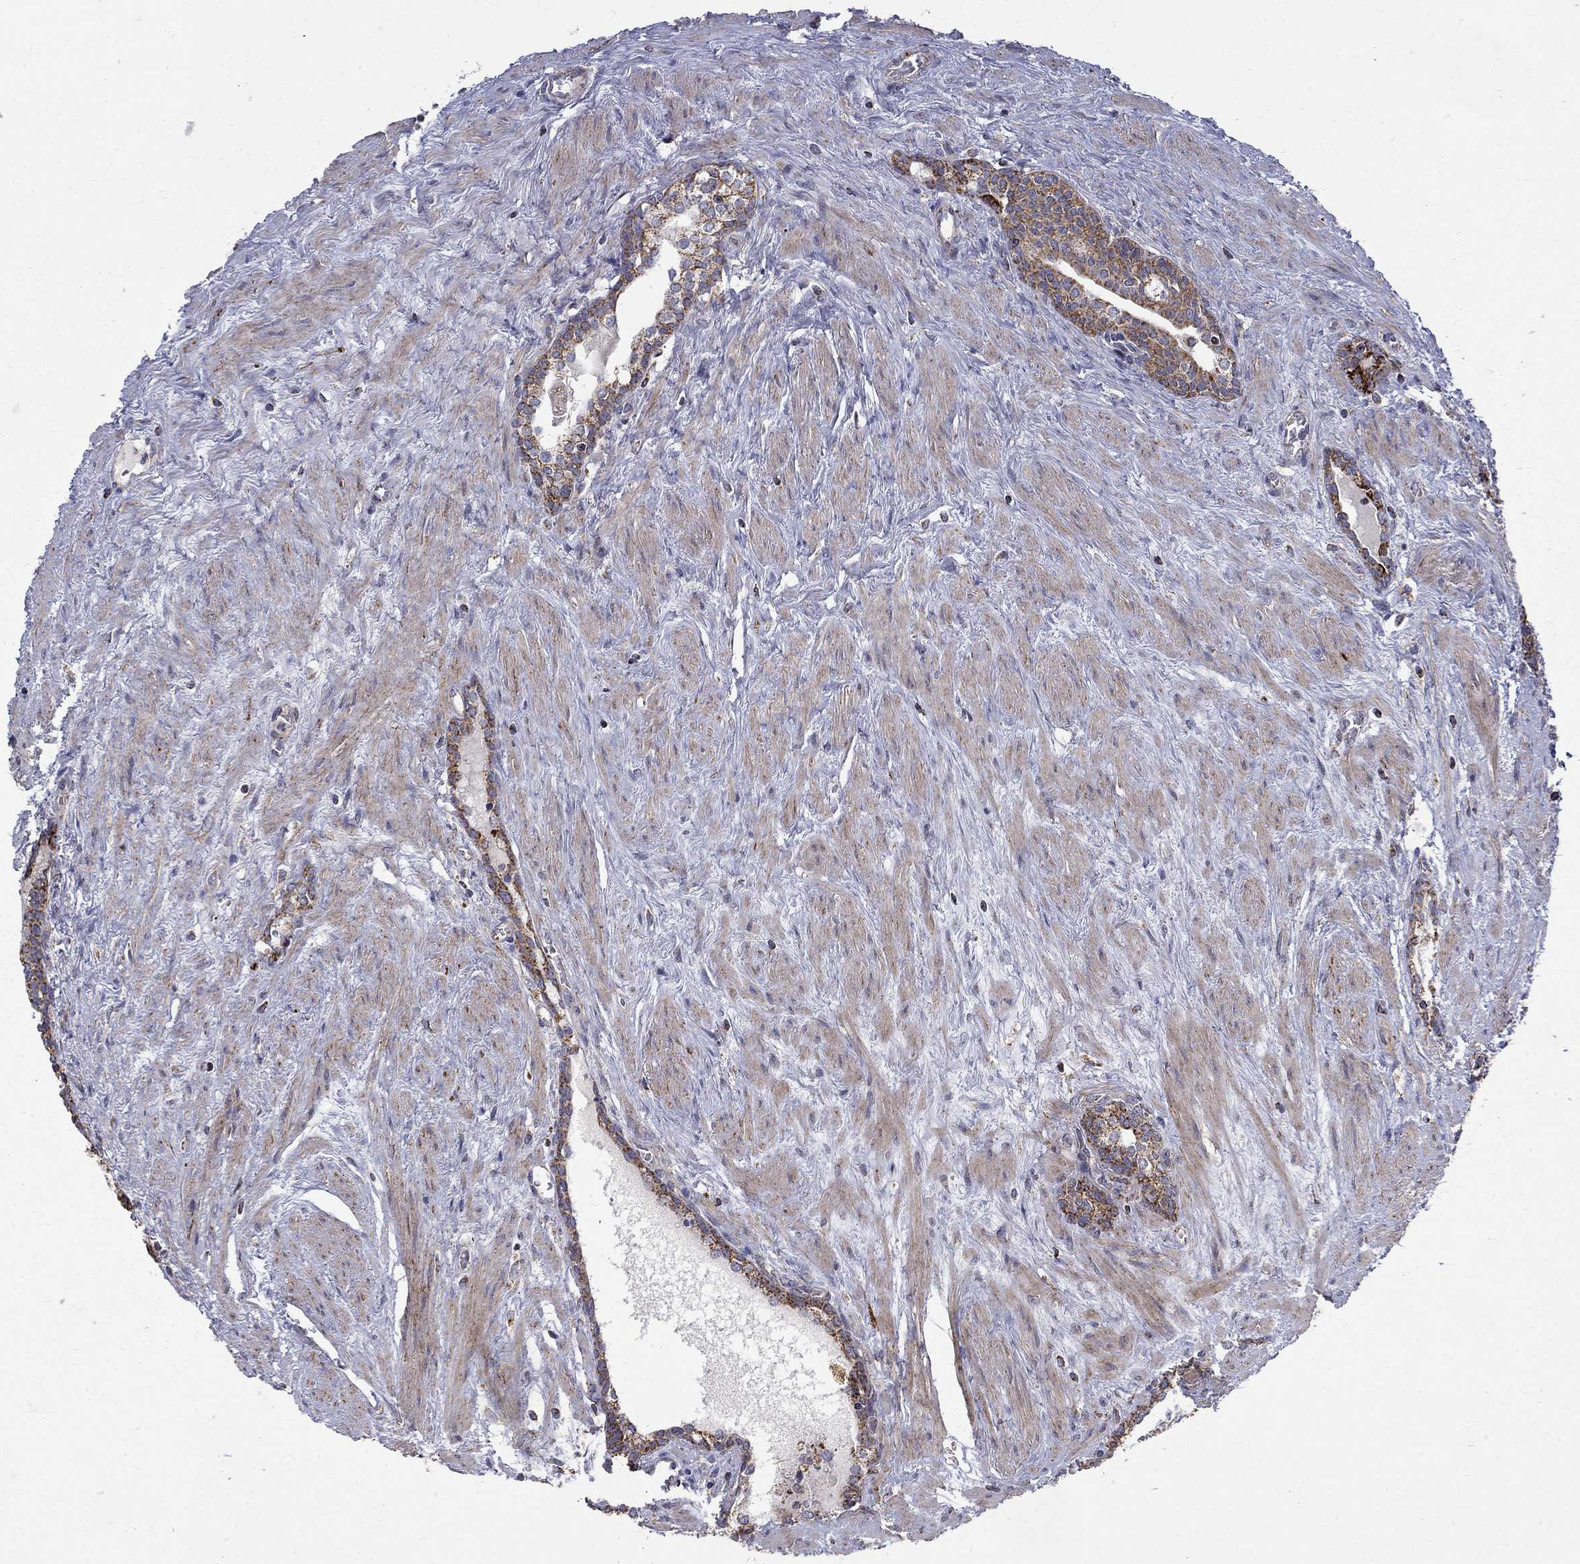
{"staining": {"intensity": "strong", "quantity": "25%-75%", "location": "cytoplasmic/membranous"}, "tissue": "prostate cancer", "cell_type": "Tumor cells", "image_type": "cancer", "snomed": [{"axis": "morphology", "description": "Adenocarcinoma, NOS"}, {"axis": "morphology", "description": "Adenocarcinoma, High grade"}, {"axis": "topography", "description": "Prostate"}], "caption": "High-magnification brightfield microscopy of prostate adenocarcinoma (high-grade) stained with DAB (brown) and counterstained with hematoxylin (blue). tumor cells exhibit strong cytoplasmic/membranous staining is present in about25%-75% of cells.", "gene": "PCBP3", "patient": {"sex": "male", "age": 61}}